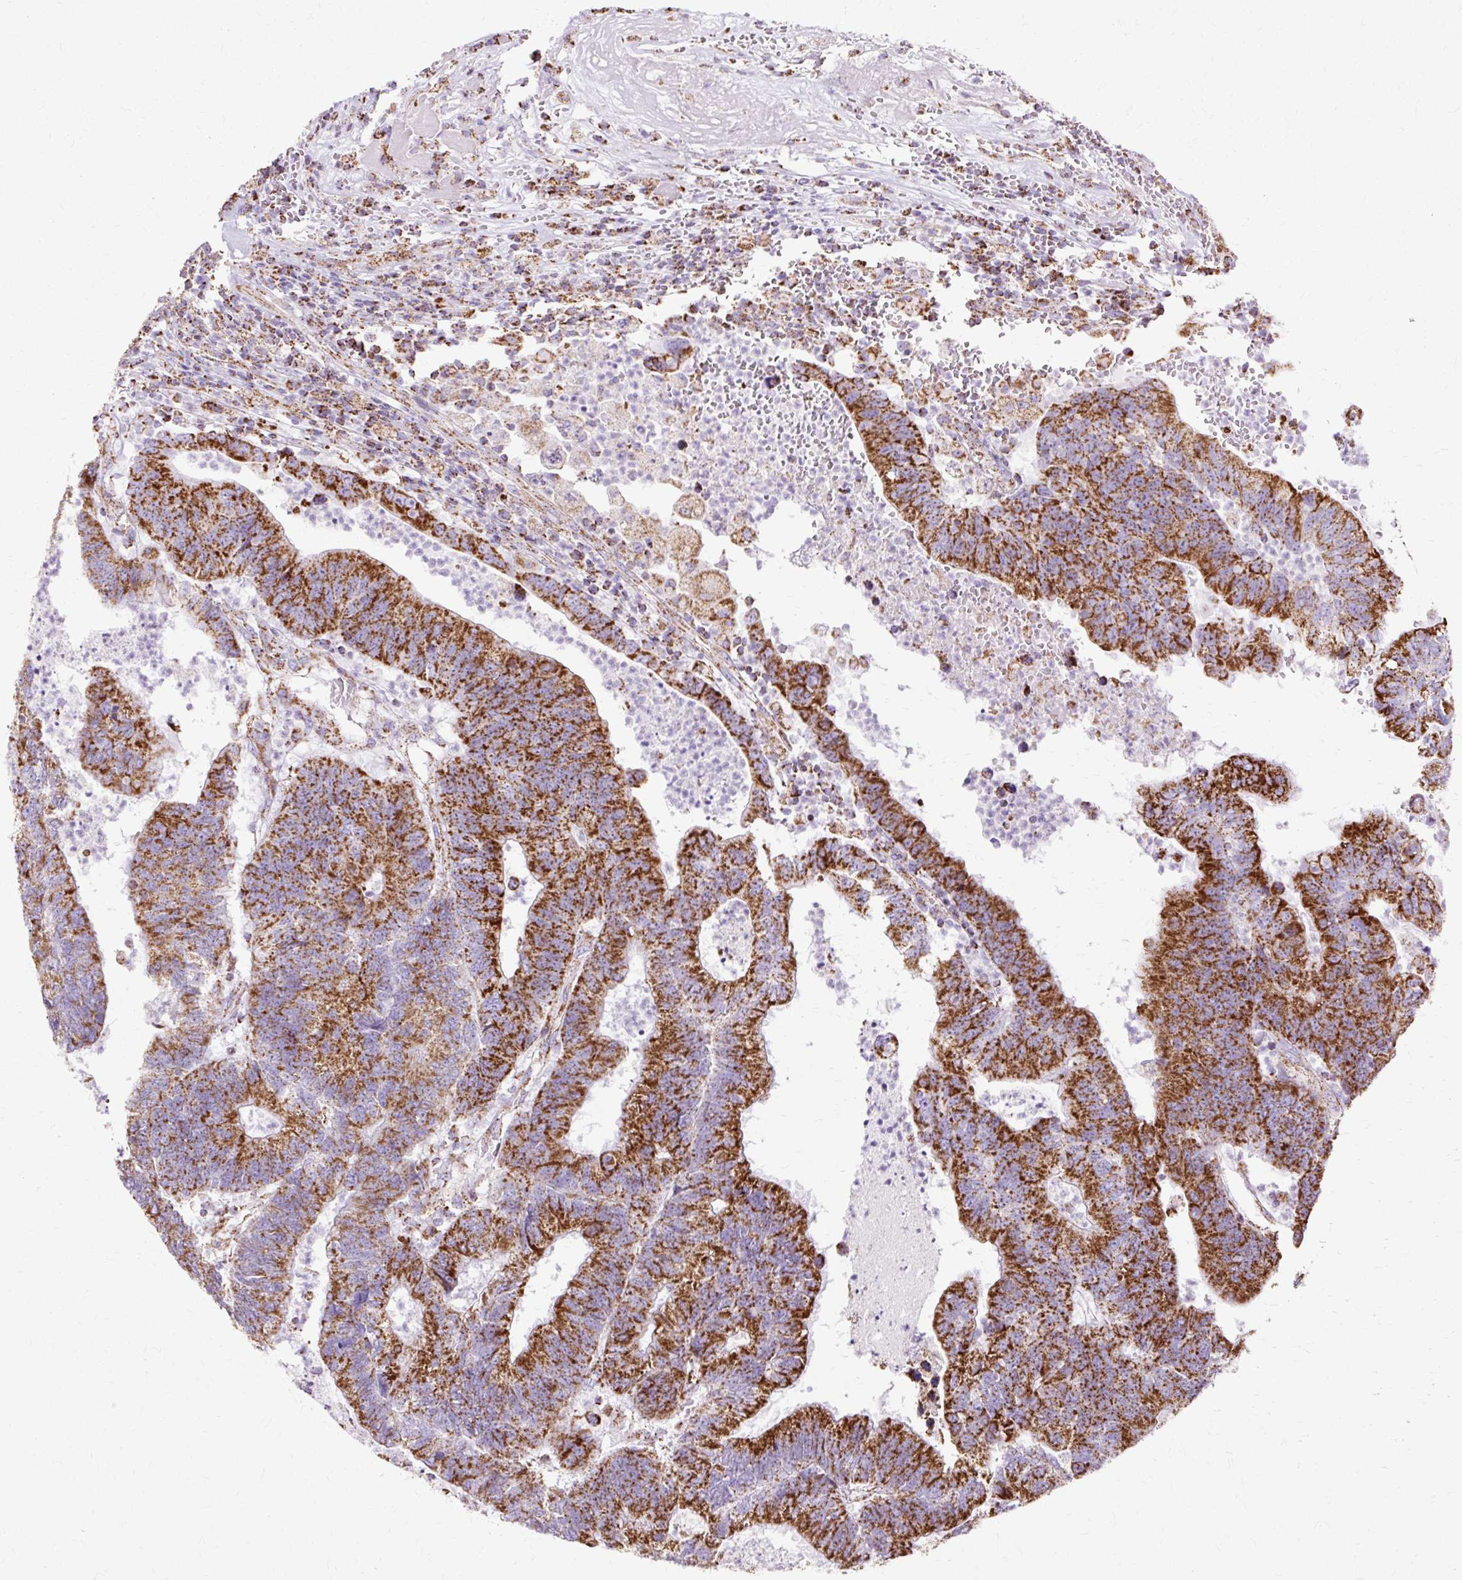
{"staining": {"intensity": "strong", "quantity": ">75%", "location": "cytoplasmic/membranous"}, "tissue": "colorectal cancer", "cell_type": "Tumor cells", "image_type": "cancer", "snomed": [{"axis": "morphology", "description": "Adenocarcinoma, NOS"}, {"axis": "topography", "description": "Colon"}], "caption": "DAB (3,3'-diaminobenzidine) immunohistochemical staining of human colorectal adenocarcinoma reveals strong cytoplasmic/membranous protein staining in approximately >75% of tumor cells. The staining was performed using DAB (3,3'-diaminobenzidine) to visualize the protein expression in brown, while the nuclei were stained in blue with hematoxylin (Magnification: 20x).", "gene": "DLAT", "patient": {"sex": "female", "age": 48}}